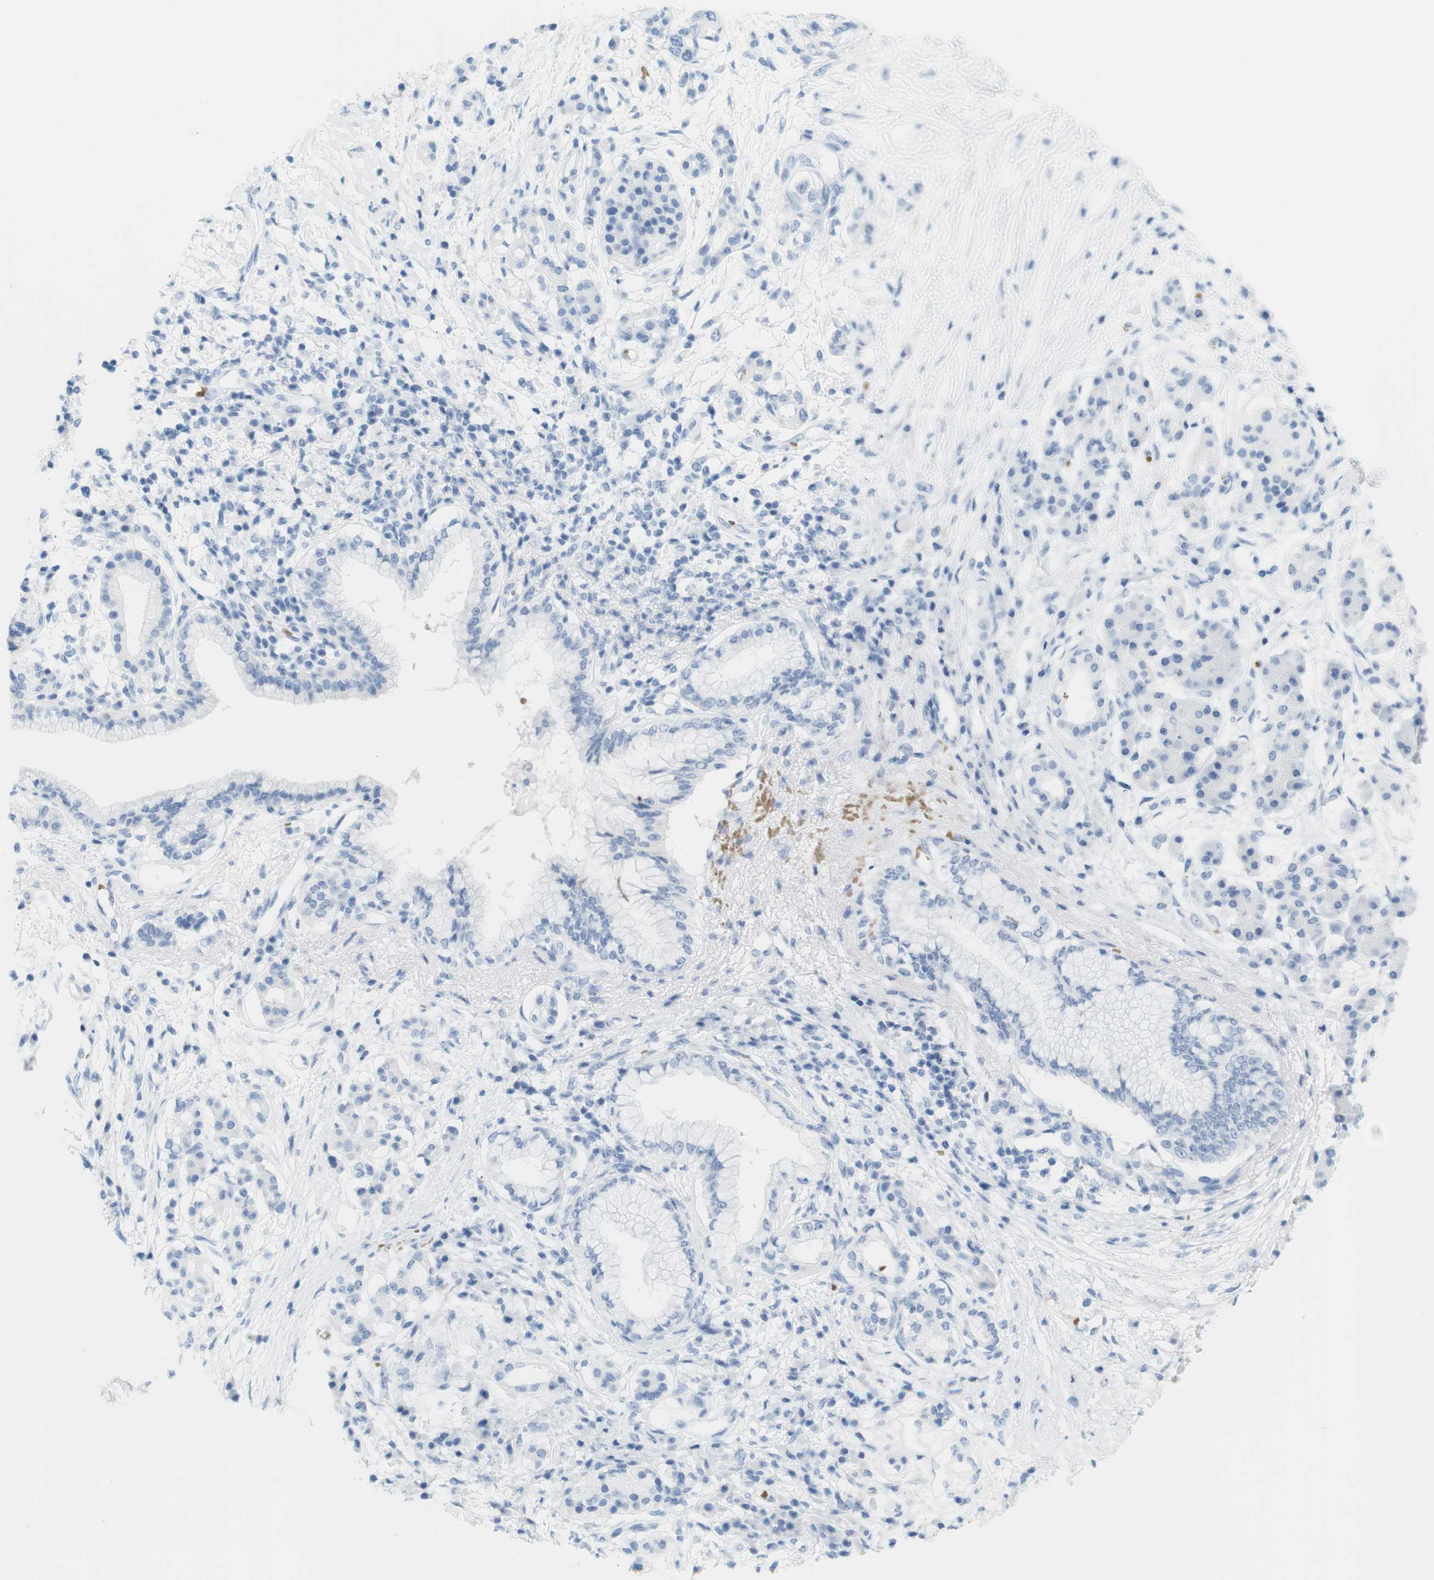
{"staining": {"intensity": "negative", "quantity": "none", "location": "none"}, "tissue": "pancreatic cancer", "cell_type": "Tumor cells", "image_type": "cancer", "snomed": [{"axis": "morphology", "description": "Adenocarcinoma, NOS"}, {"axis": "topography", "description": "Pancreas"}], "caption": "DAB immunohistochemical staining of human pancreatic adenocarcinoma reveals no significant expression in tumor cells.", "gene": "TNNT2", "patient": {"sex": "male", "age": 77}}